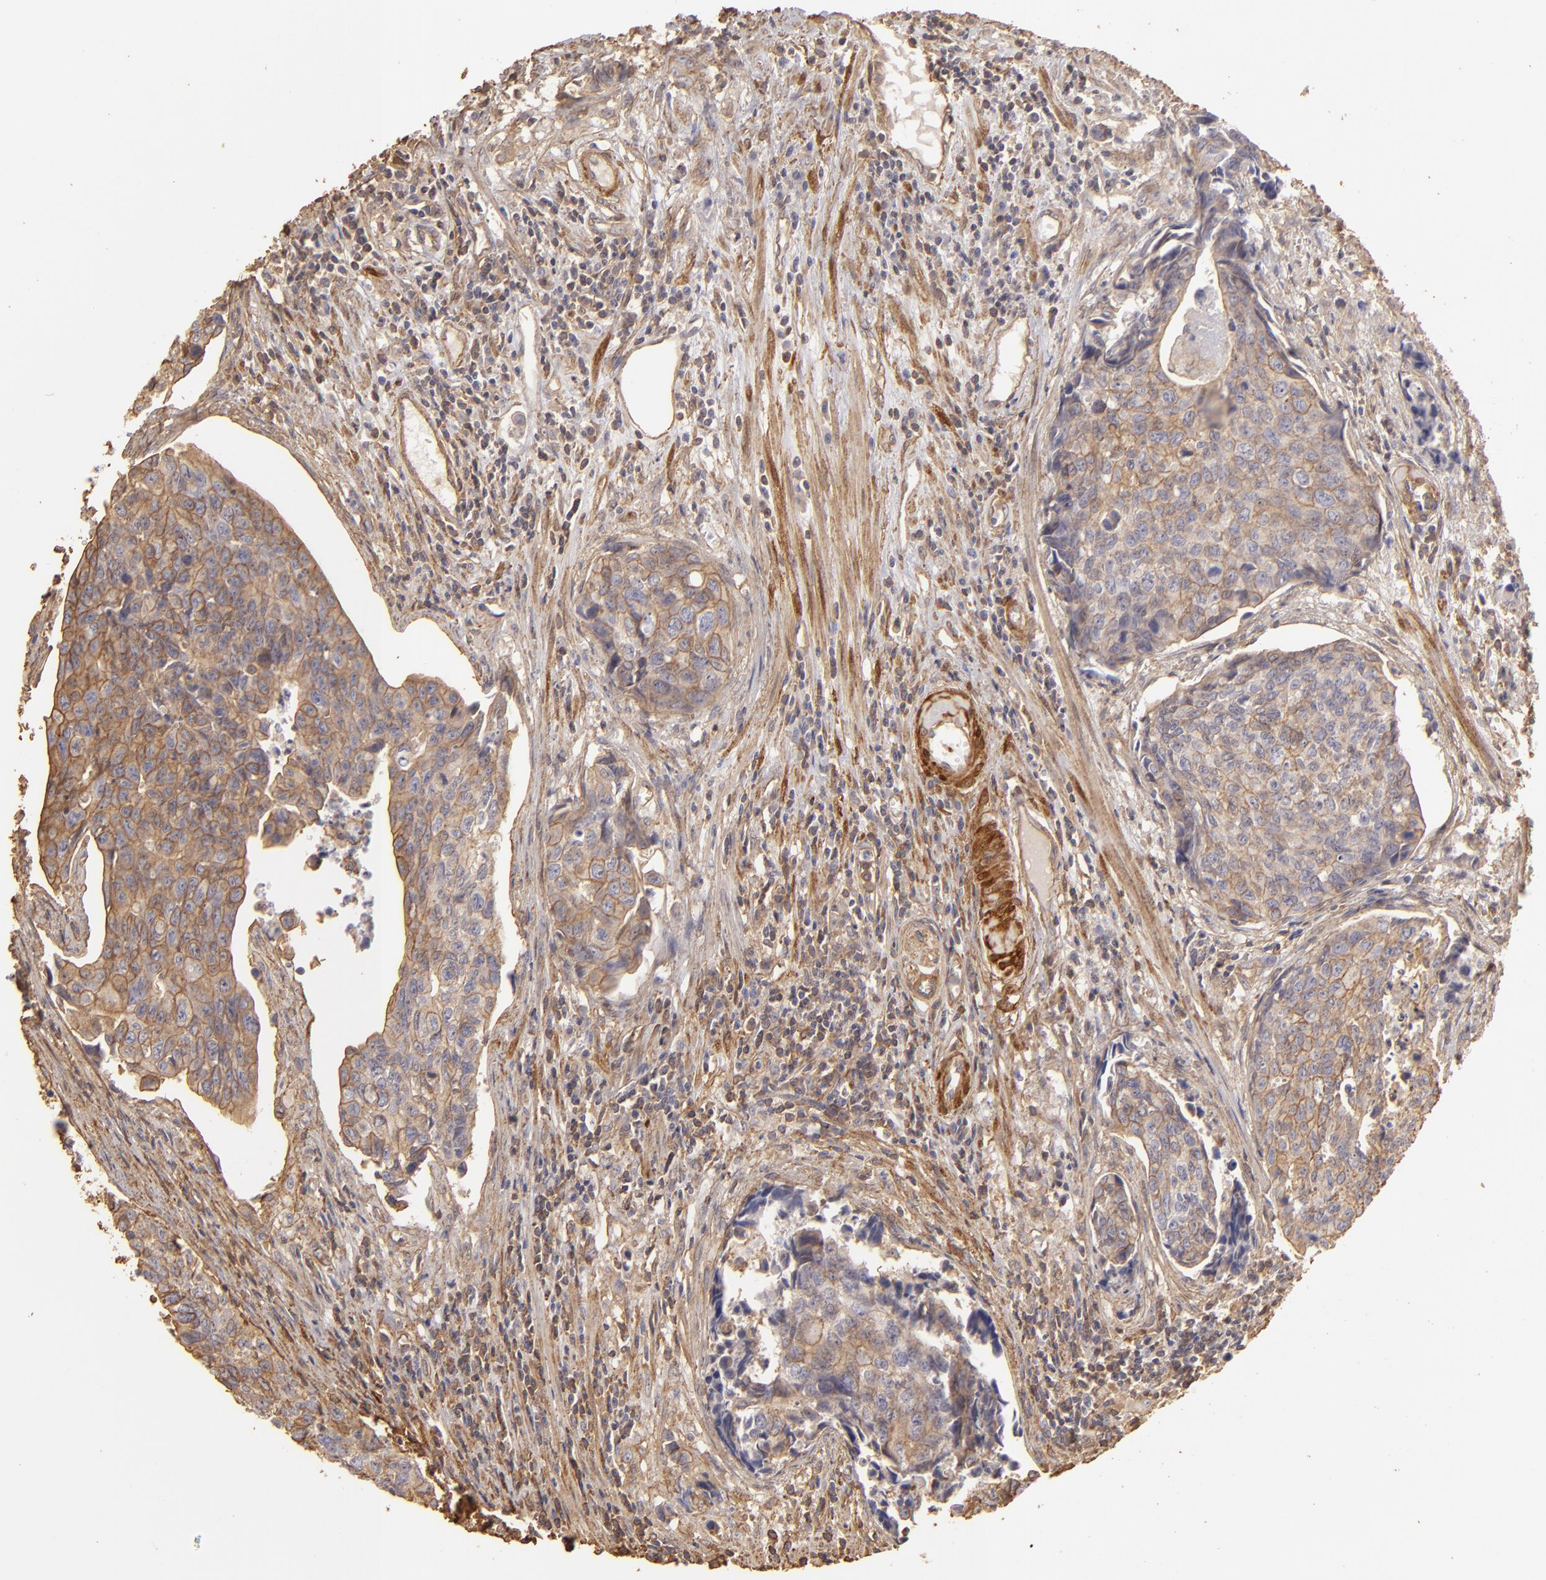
{"staining": {"intensity": "weak", "quantity": ">75%", "location": "cytoplasmic/membranous"}, "tissue": "urothelial cancer", "cell_type": "Tumor cells", "image_type": "cancer", "snomed": [{"axis": "morphology", "description": "Urothelial carcinoma, High grade"}, {"axis": "topography", "description": "Urinary bladder"}], "caption": "The image exhibits staining of high-grade urothelial carcinoma, revealing weak cytoplasmic/membranous protein positivity (brown color) within tumor cells.", "gene": "HSPB6", "patient": {"sex": "male", "age": 81}}